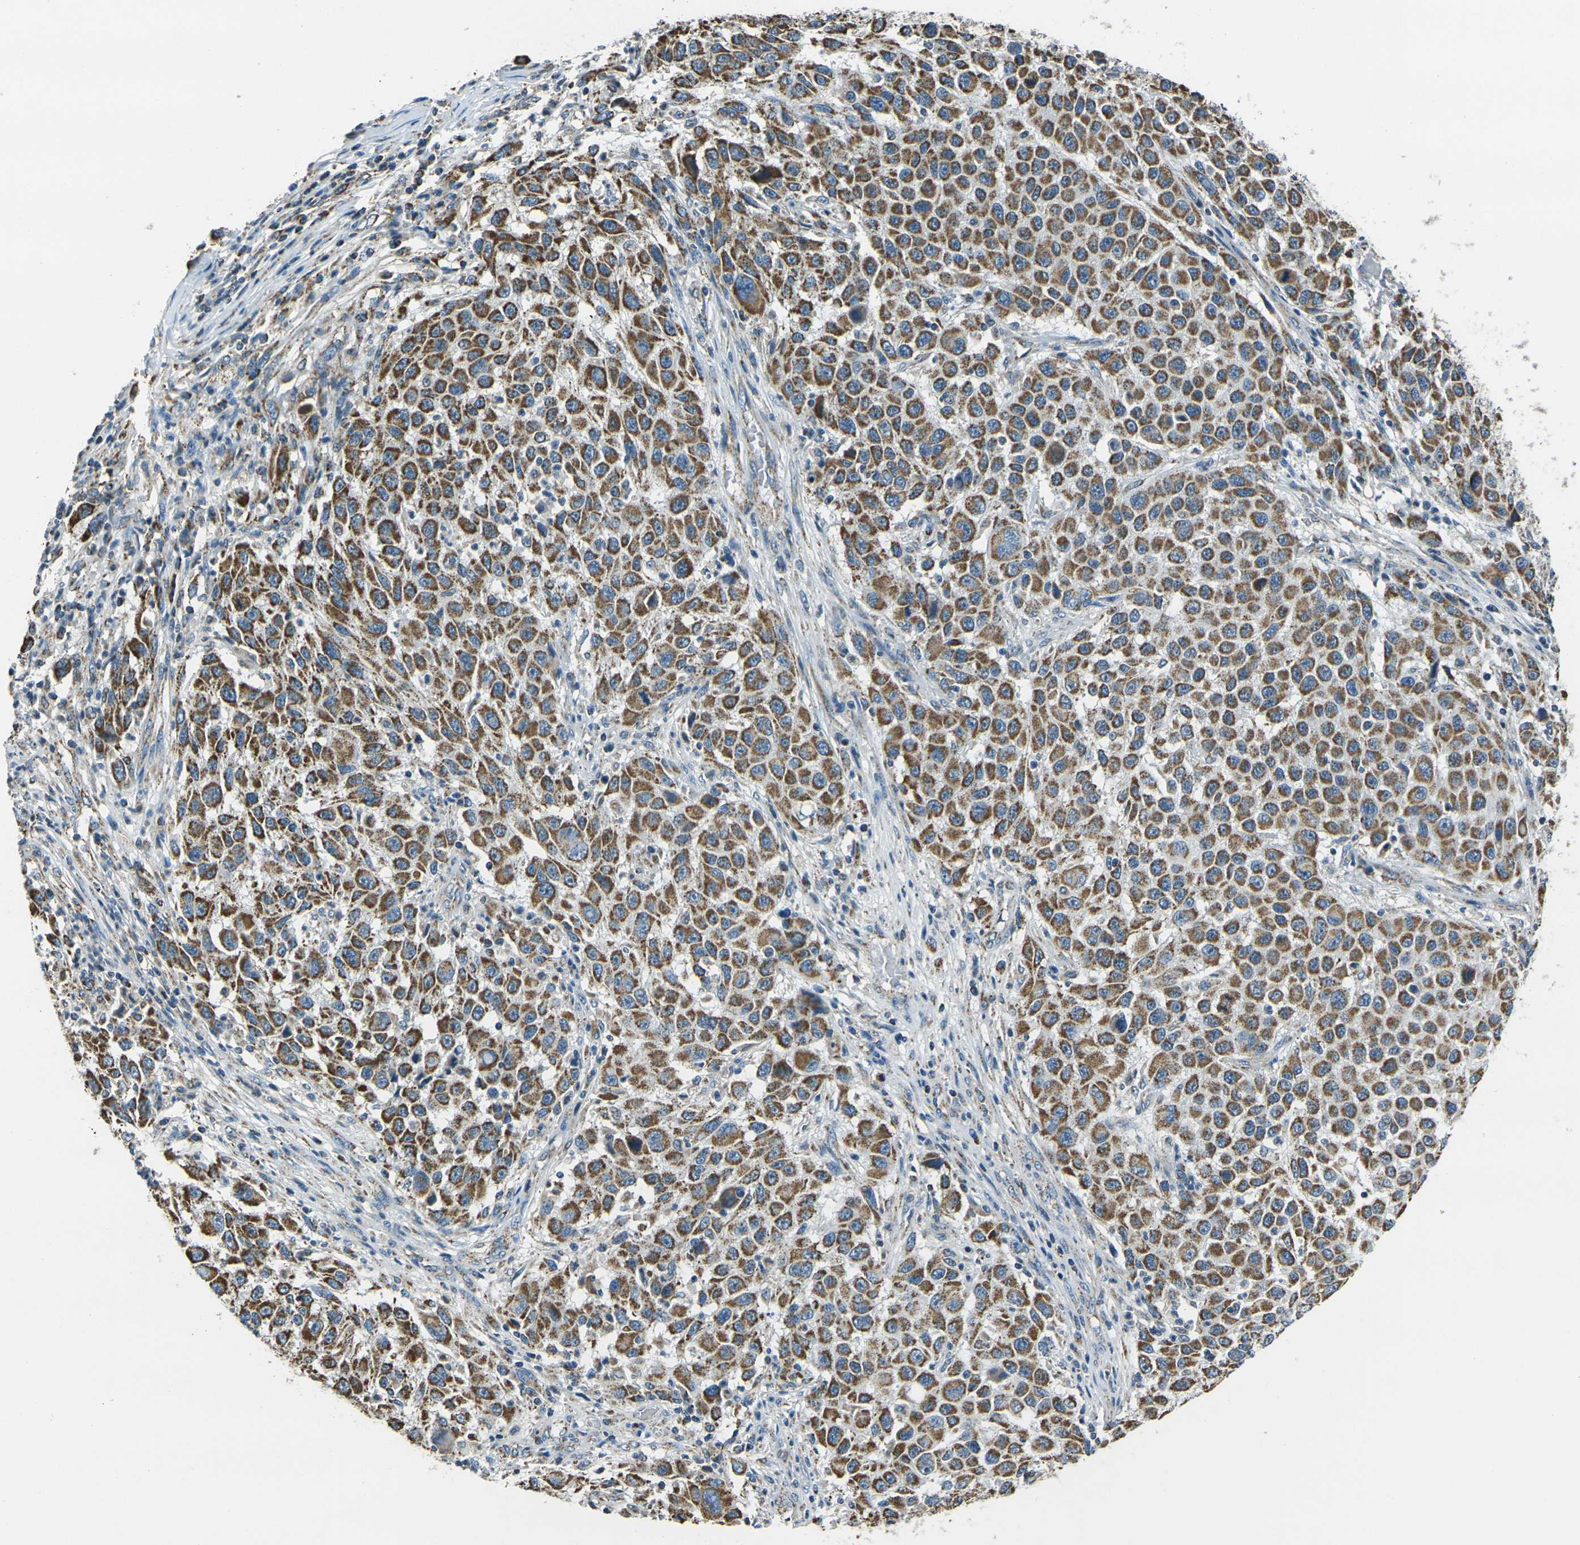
{"staining": {"intensity": "moderate", "quantity": ">75%", "location": "cytoplasmic/membranous"}, "tissue": "melanoma", "cell_type": "Tumor cells", "image_type": "cancer", "snomed": [{"axis": "morphology", "description": "Malignant melanoma, Metastatic site"}, {"axis": "topography", "description": "Lymph node"}], "caption": "Immunohistochemistry (IHC) of melanoma demonstrates medium levels of moderate cytoplasmic/membranous positivity in approximately >75% of tumor cells.", "gene": "IRF3", "patient": {"sex": "male", "age": 61}}